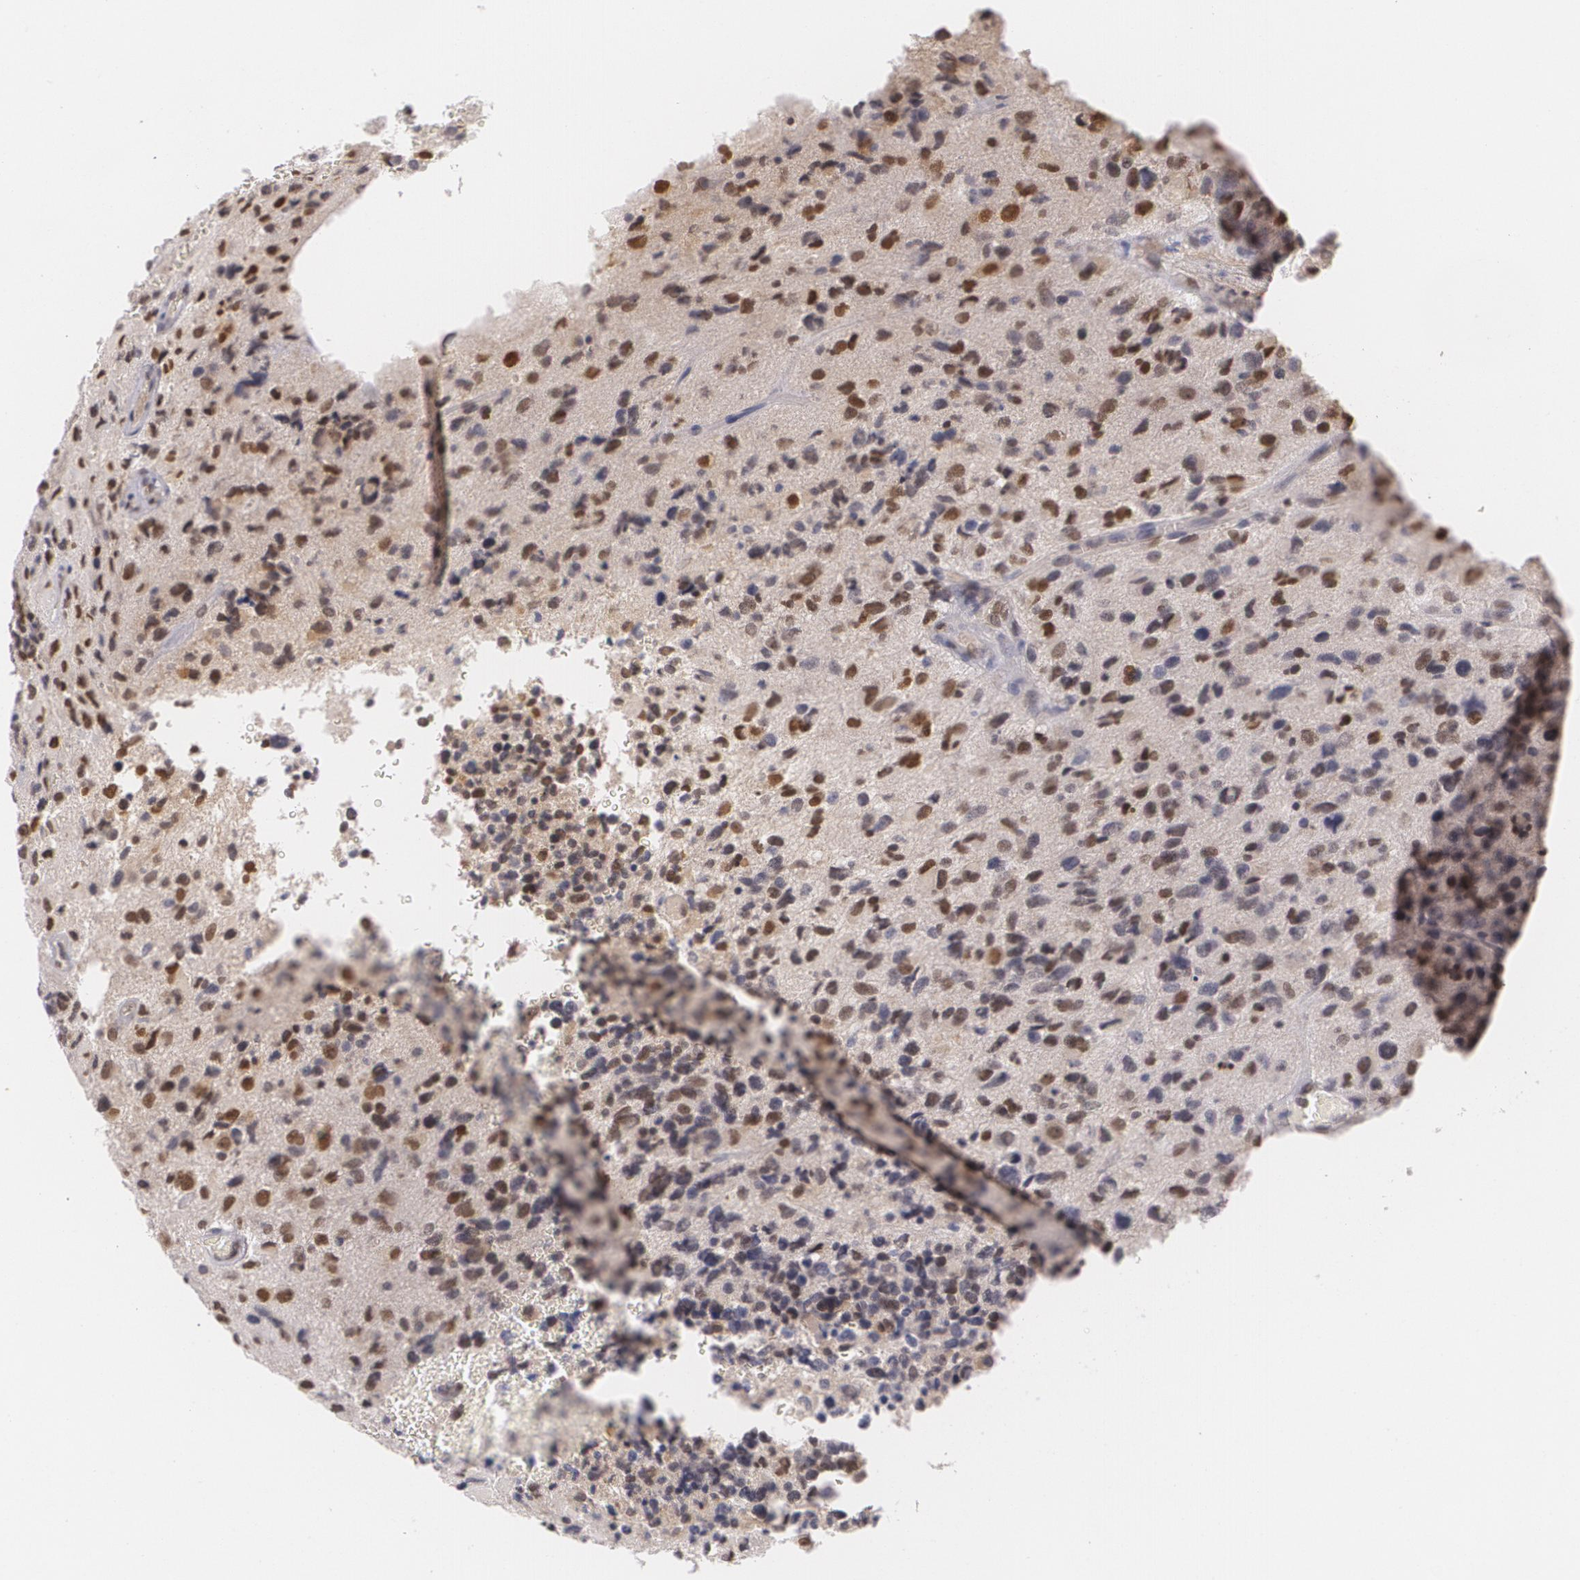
{"staining": {"intensity": "moderate", "quantity": "25%-75%", "location": "nuclear"}, "tissue": "glioma", "cell_type": "Tumor cells", "image_type": "cancer", "snomed": [{"axis": "morphology", "description": "Glioma, malignant, High grade"}, {"axis": "topography", "description": "Brain"}], "caption": "Moderate nuclear staining for a protein is appreciated in approximately 25%-75% of tumor cells of glioma using immunohistochemistry (IHC).", "gene": "ZBTB16", "patient": {"sex": "male", "age": 69}}